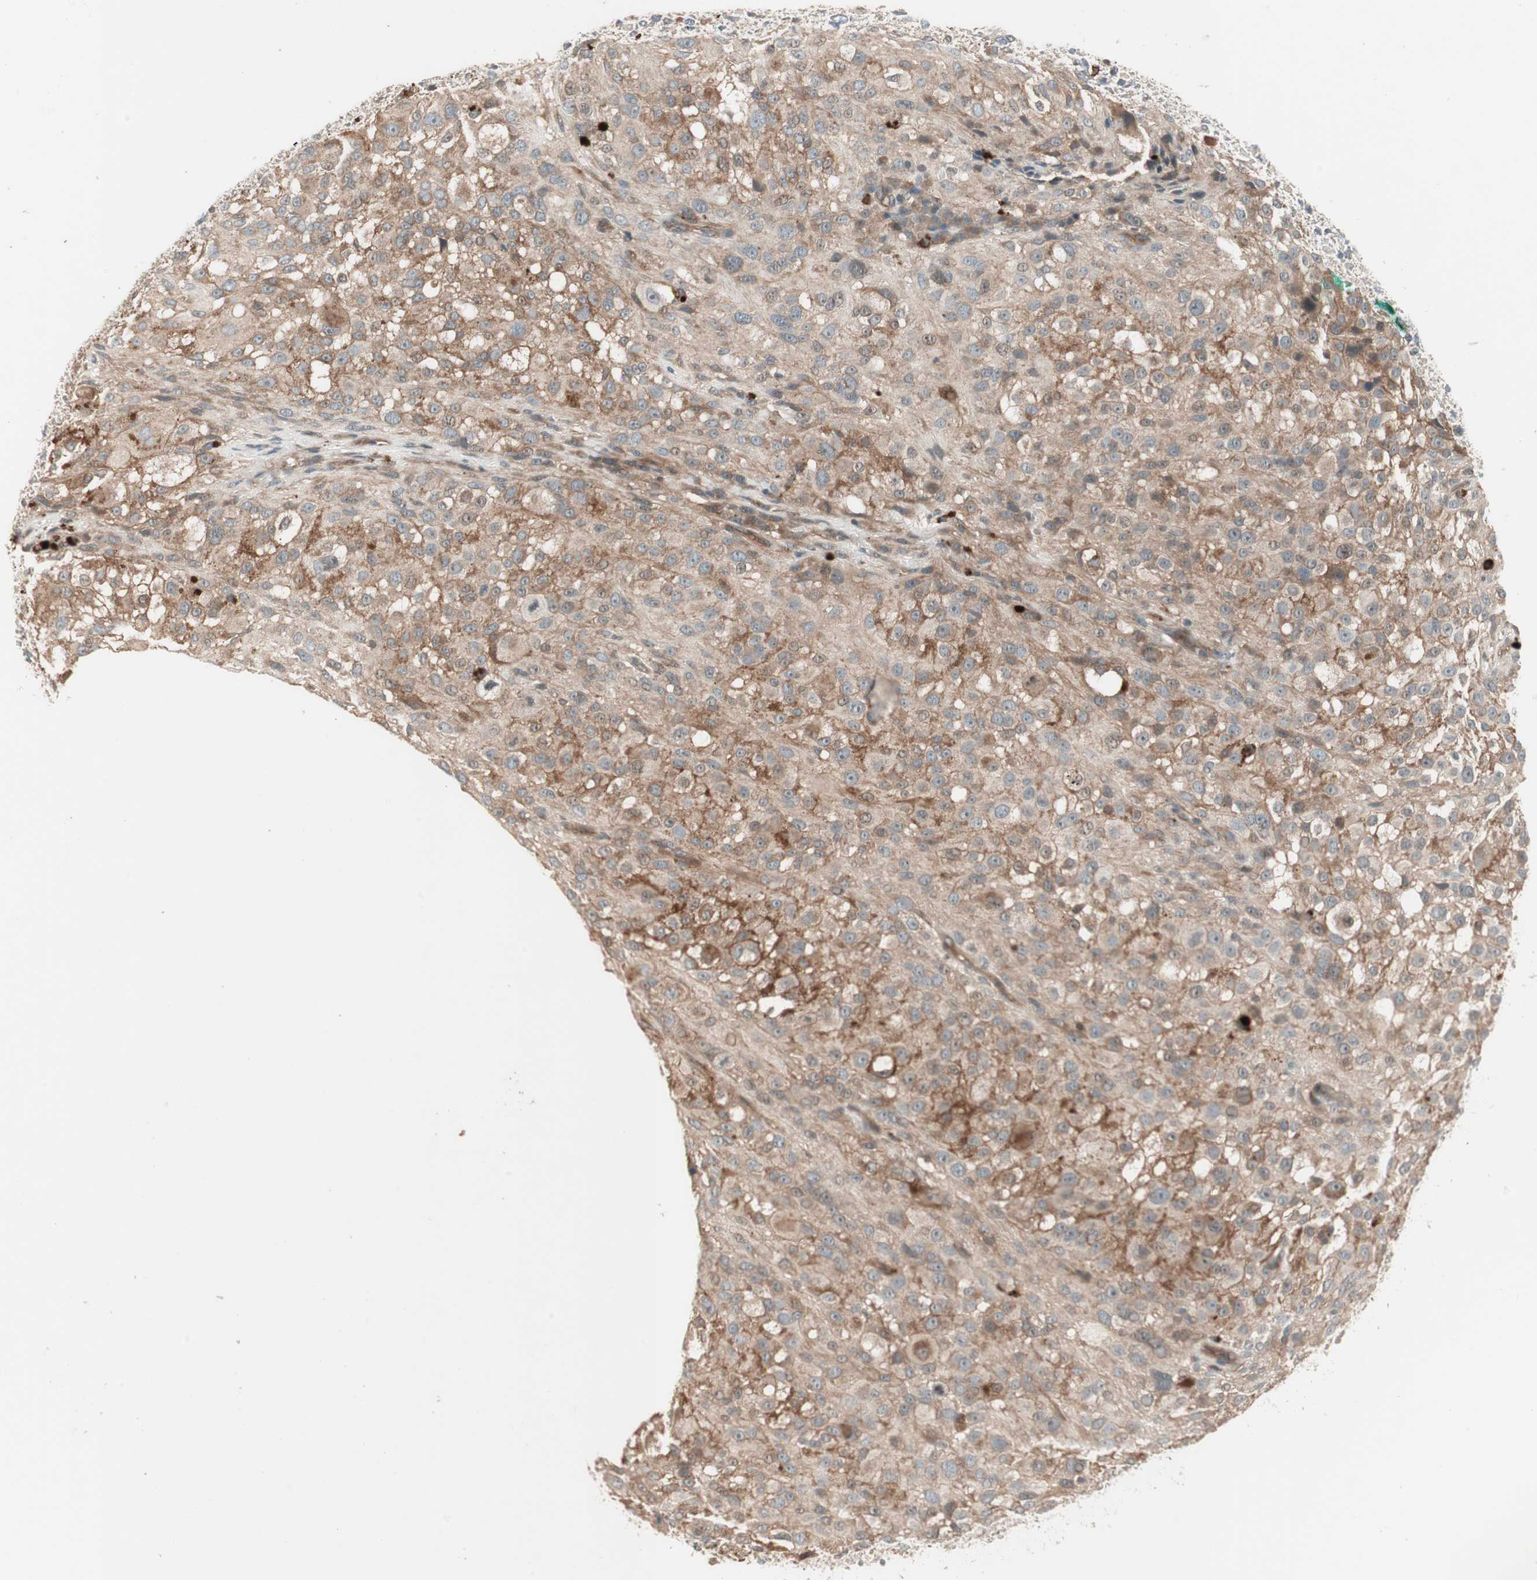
{"staining": {"intensity": "strong", "quantity": ">75%", "location": "cytoplasmic/membranous"}, "tissue": "melanoma", "cell_type": "Tumor cells", "image_type": "cancer", "snomed": [{"axis": "morphology", "description": "Necrosis, NOS"}, {"axis": "morphology", "description": "Malignant melanoma, NOS"}, {"axis": "topography", "description": "Skin"}], "caption": "Protein expression analysis of malignant melanoma reveals strong cytoplasmic/membranous positivity in approximately >75% of tumor cells. The protein of interest is shown in brown color, while the nuclei are stained blue.", "gene": "TFPI", "patient": {"sex": "female", "age": 87}}